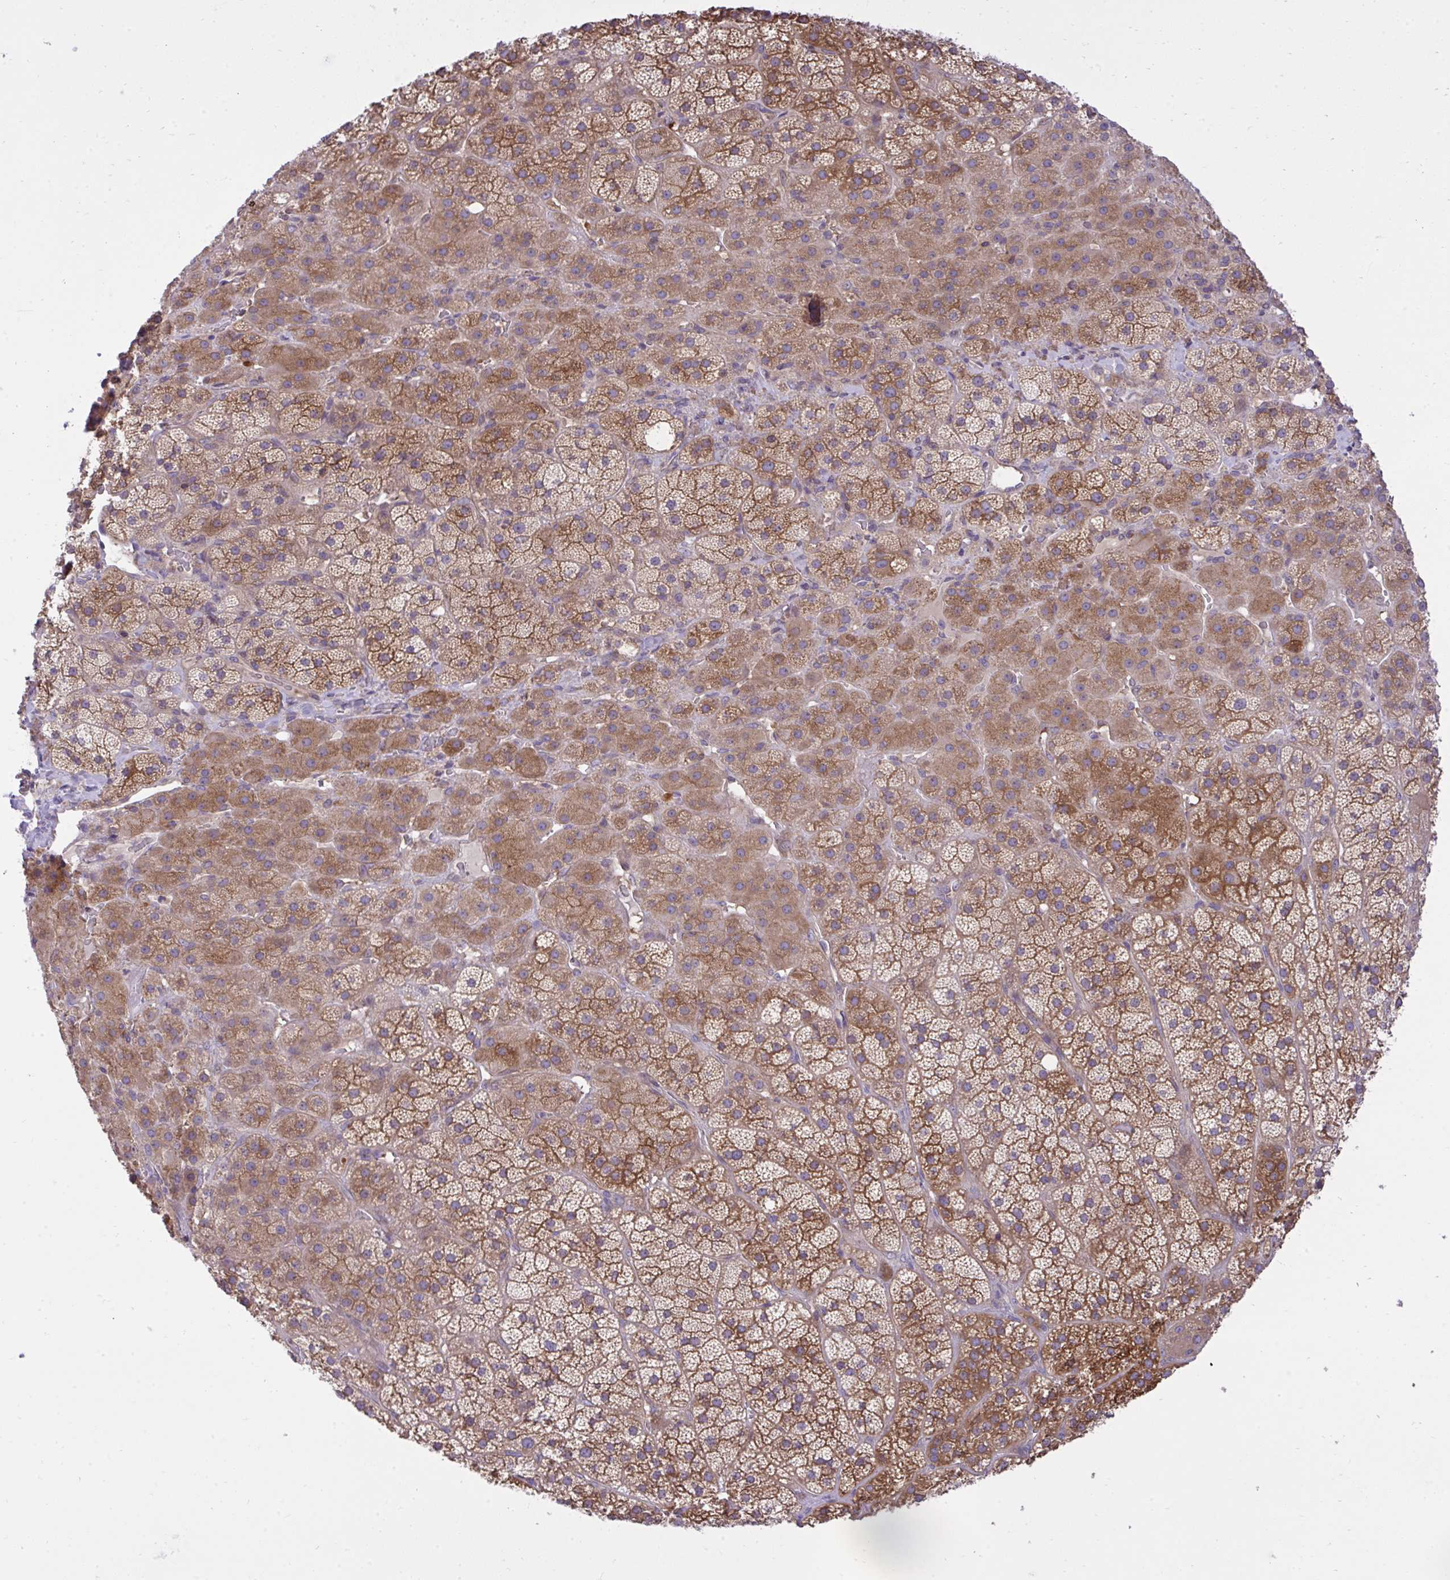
{"staining": {"intensity": "moderate", "quantity": ">75%", "location": "cytoplasmic/membranous"}, "tissue": "adrenal gland", "cell_type": "Glandular cells", "image_type": "normal", "snomed": [{"axis": "morphology", "description": "Normal tissue, NOS"}, {"axis": "topography", "description": "Adrenal gland"}], "caption": "IHC histopathology image of benign adrenal gland: human adrenal gland stained using IHC exhibits medium levels of moderate protein expression localized specifically in the cytoplasmic/membranous of glandular cells, appearing as a cytoplasmic/membranous brown color.", "gene": "PPP5C", "patient": {"sex": "male", "age": 57}}